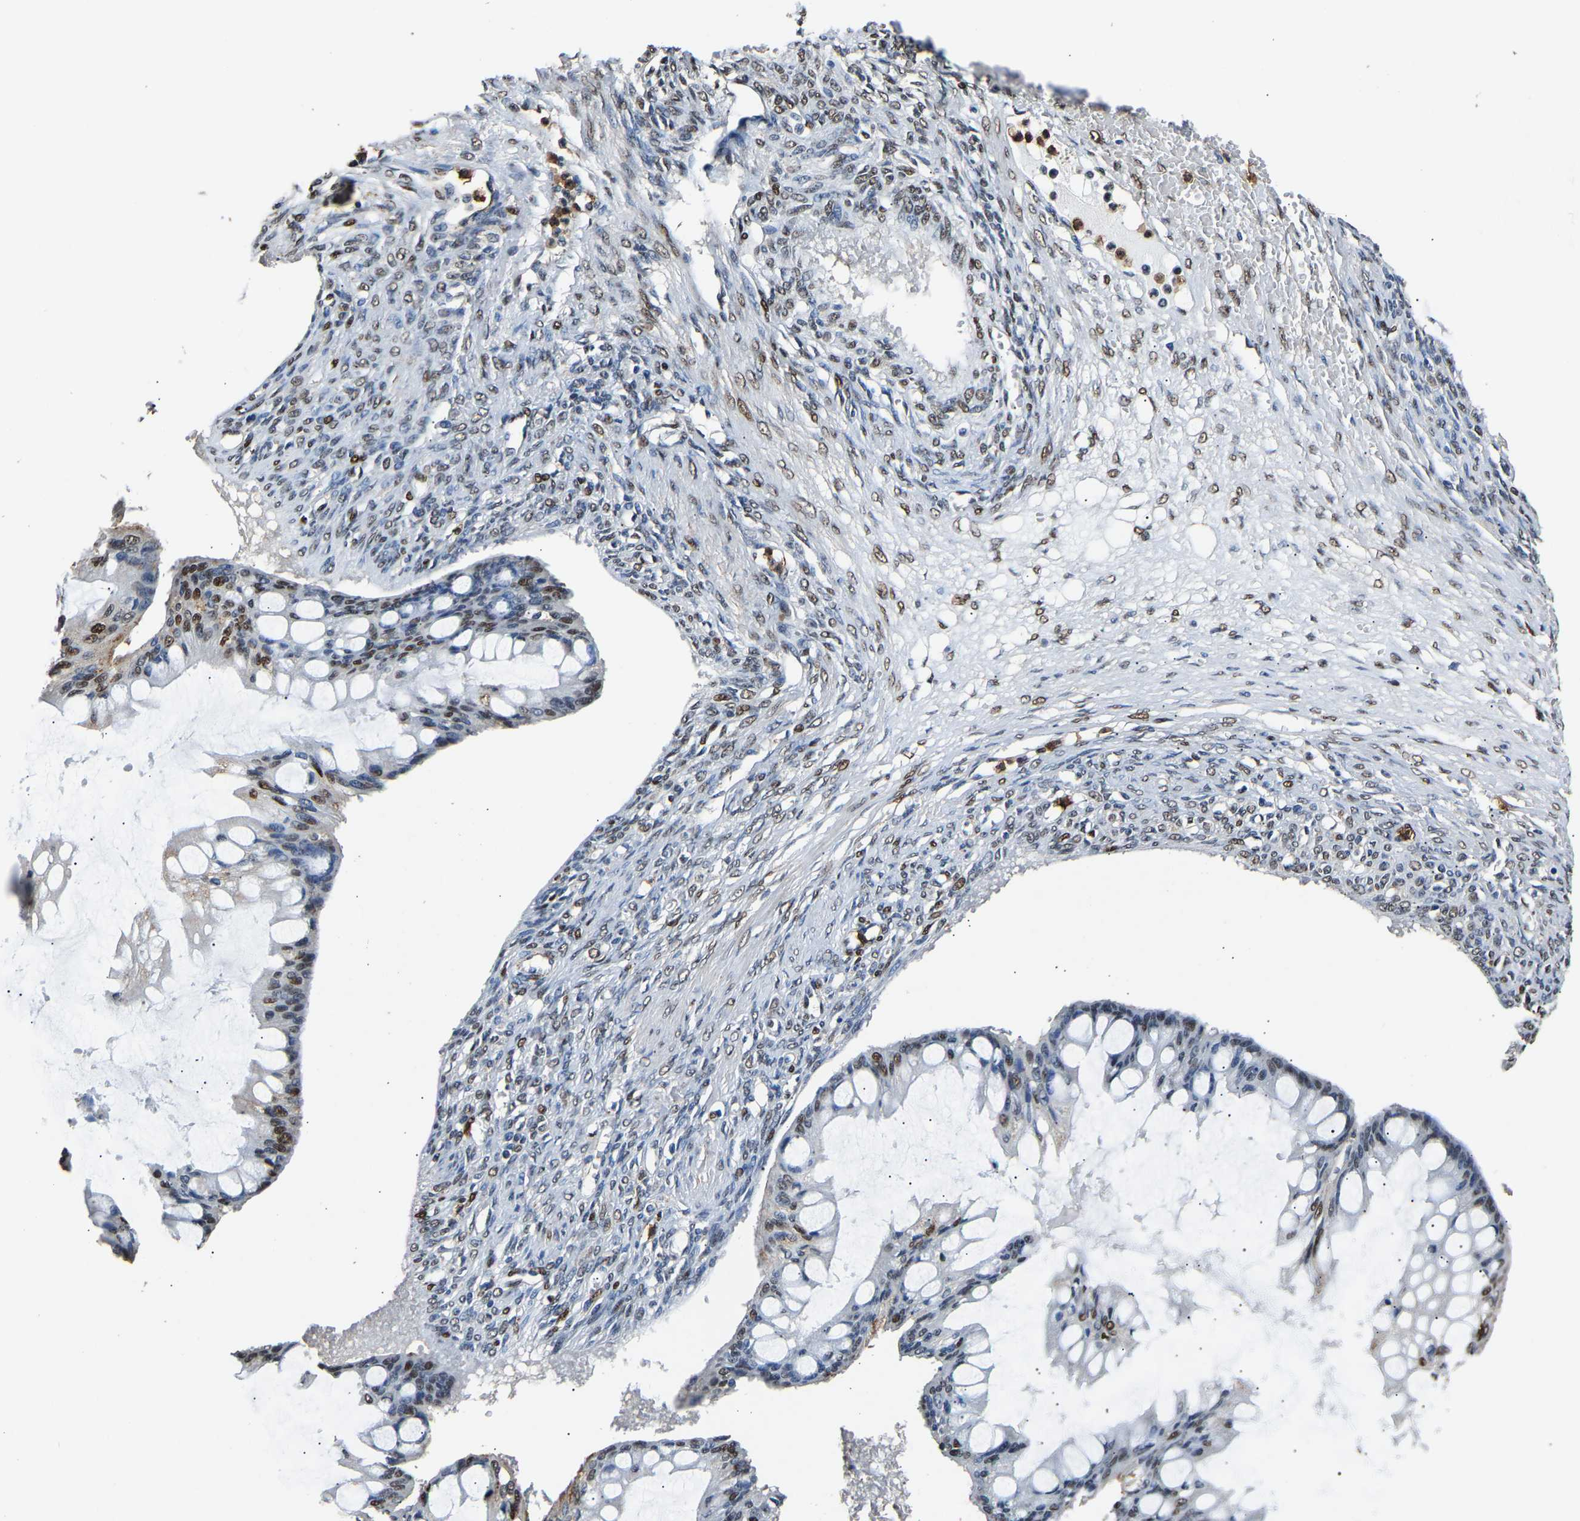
{"staining": {"intensity": "moderate", "quantity": "25%-75%", "location": "nuclear"}, "tissue": "ovarian cancer", "cell_type": "Tumor cells", "image_type": "cancer", "snomed": [{"axis": "morphology", "description": "Cystadenocarcinoma, mucinous, NOS"}, {"axis": "topography", "description": "Ovary"}], "caption": "Protein expression by immunohistochemistry (IHC) demonstrates moderate nuclear staining in approximately 25%-75% of tumor cells in ovarian cancer.", "gene": "SAFB", "patient": {"sex": "female", "age": 73}}